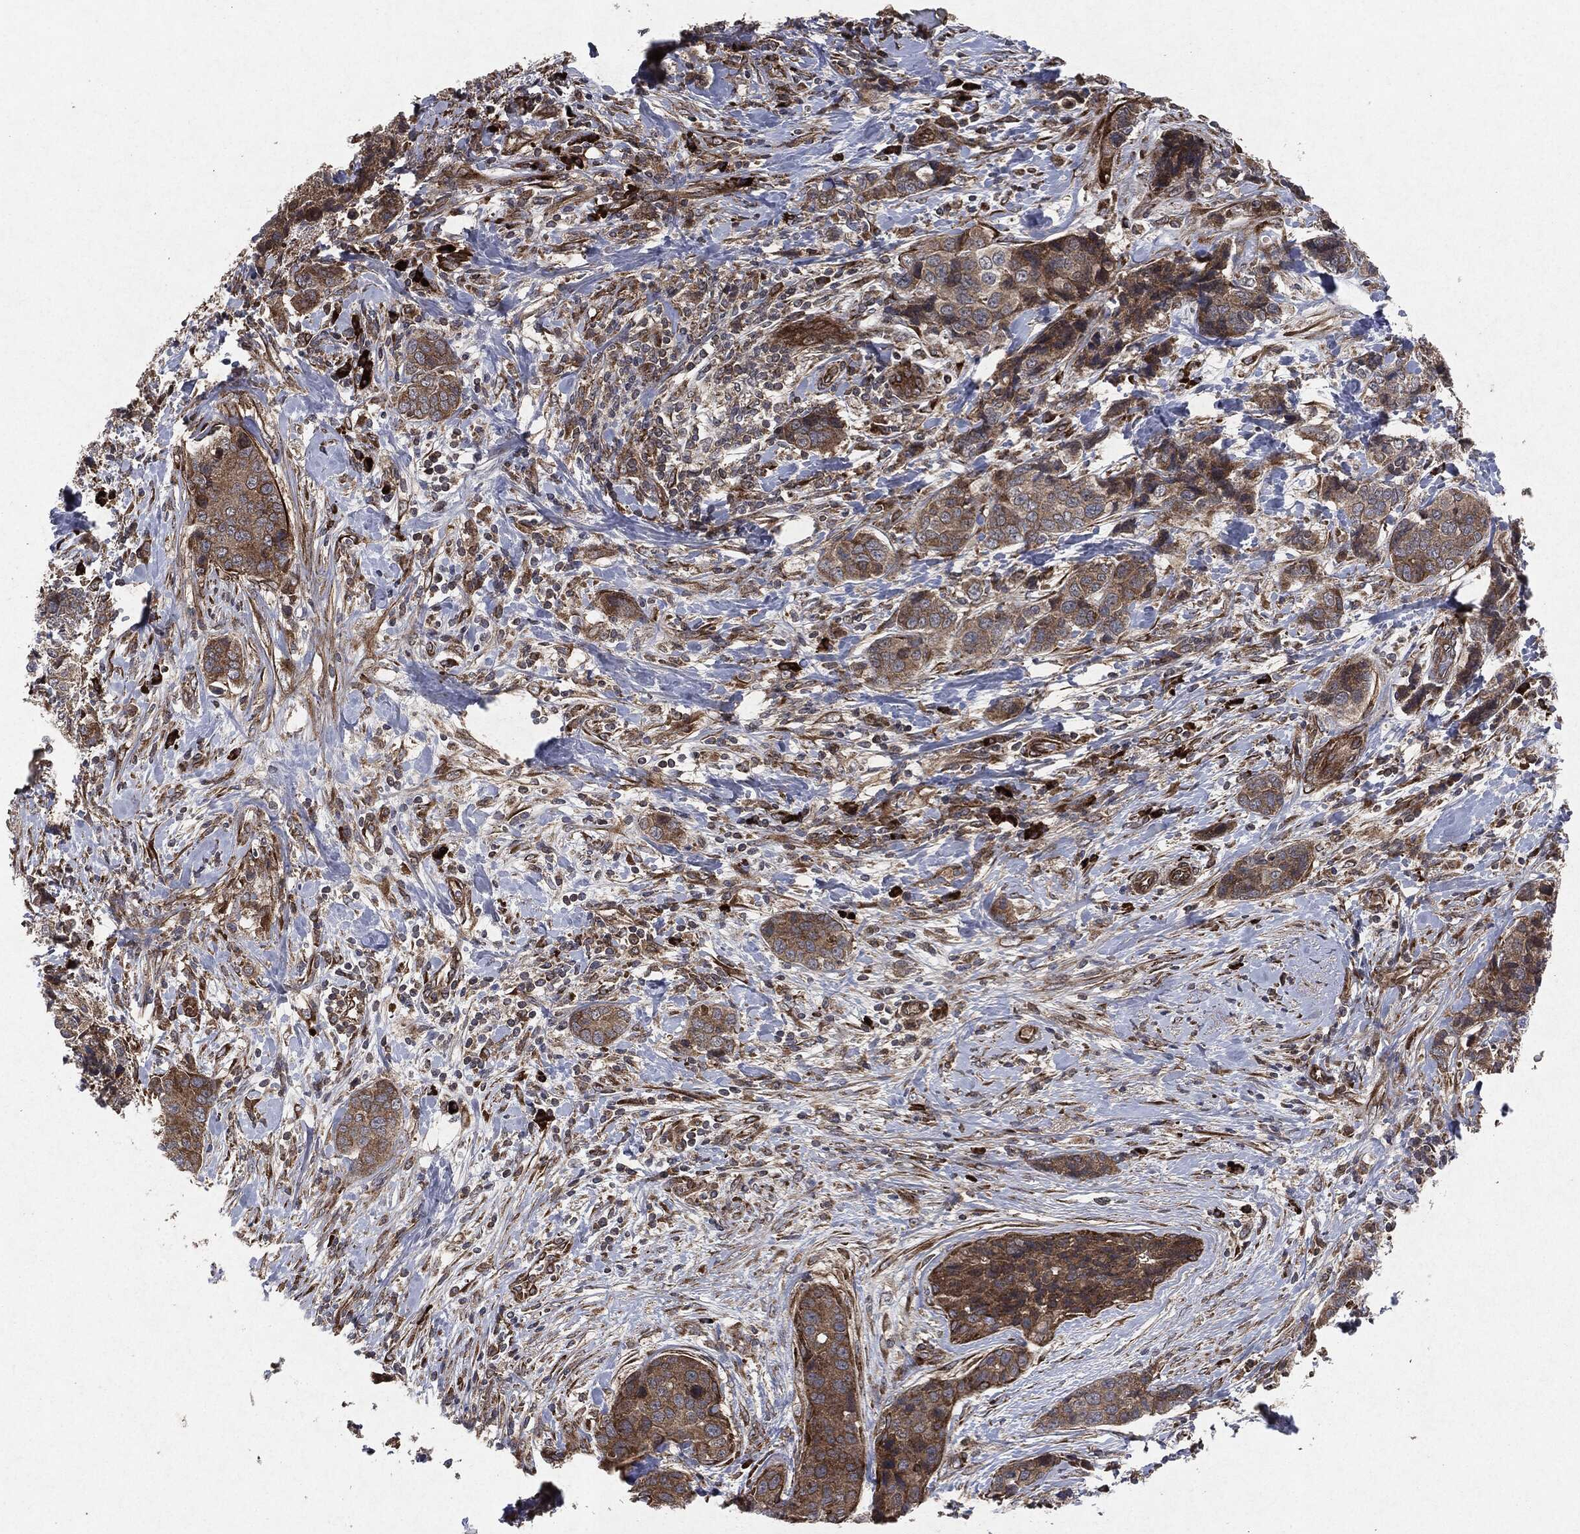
{"staining": {"intensity": "strong", "quantity": "<25%", "location": "cytoplasmic/membranous"}, "tissue": "breast cancer", "cell_type": "Tumor cells", "image_type": "cancer", "snomed": [{"axis": "morphology", "description": "Lobular carcinoma"}, {"axis": "topography", "description": "Breast"}], "caption": "Immunohistochemistry (IHC) micrograph of neoplastic tissue: breast cancer stained using immunohistochemistry (IHC) displays medium levels of strong protein expression localized specifically in the cytoplasmic/membranous of tumor cells, appearing as a cytoplasmic/membranous brown color.", "gene": "RAF1", "patient": {"sex": "female", "age": 59}}